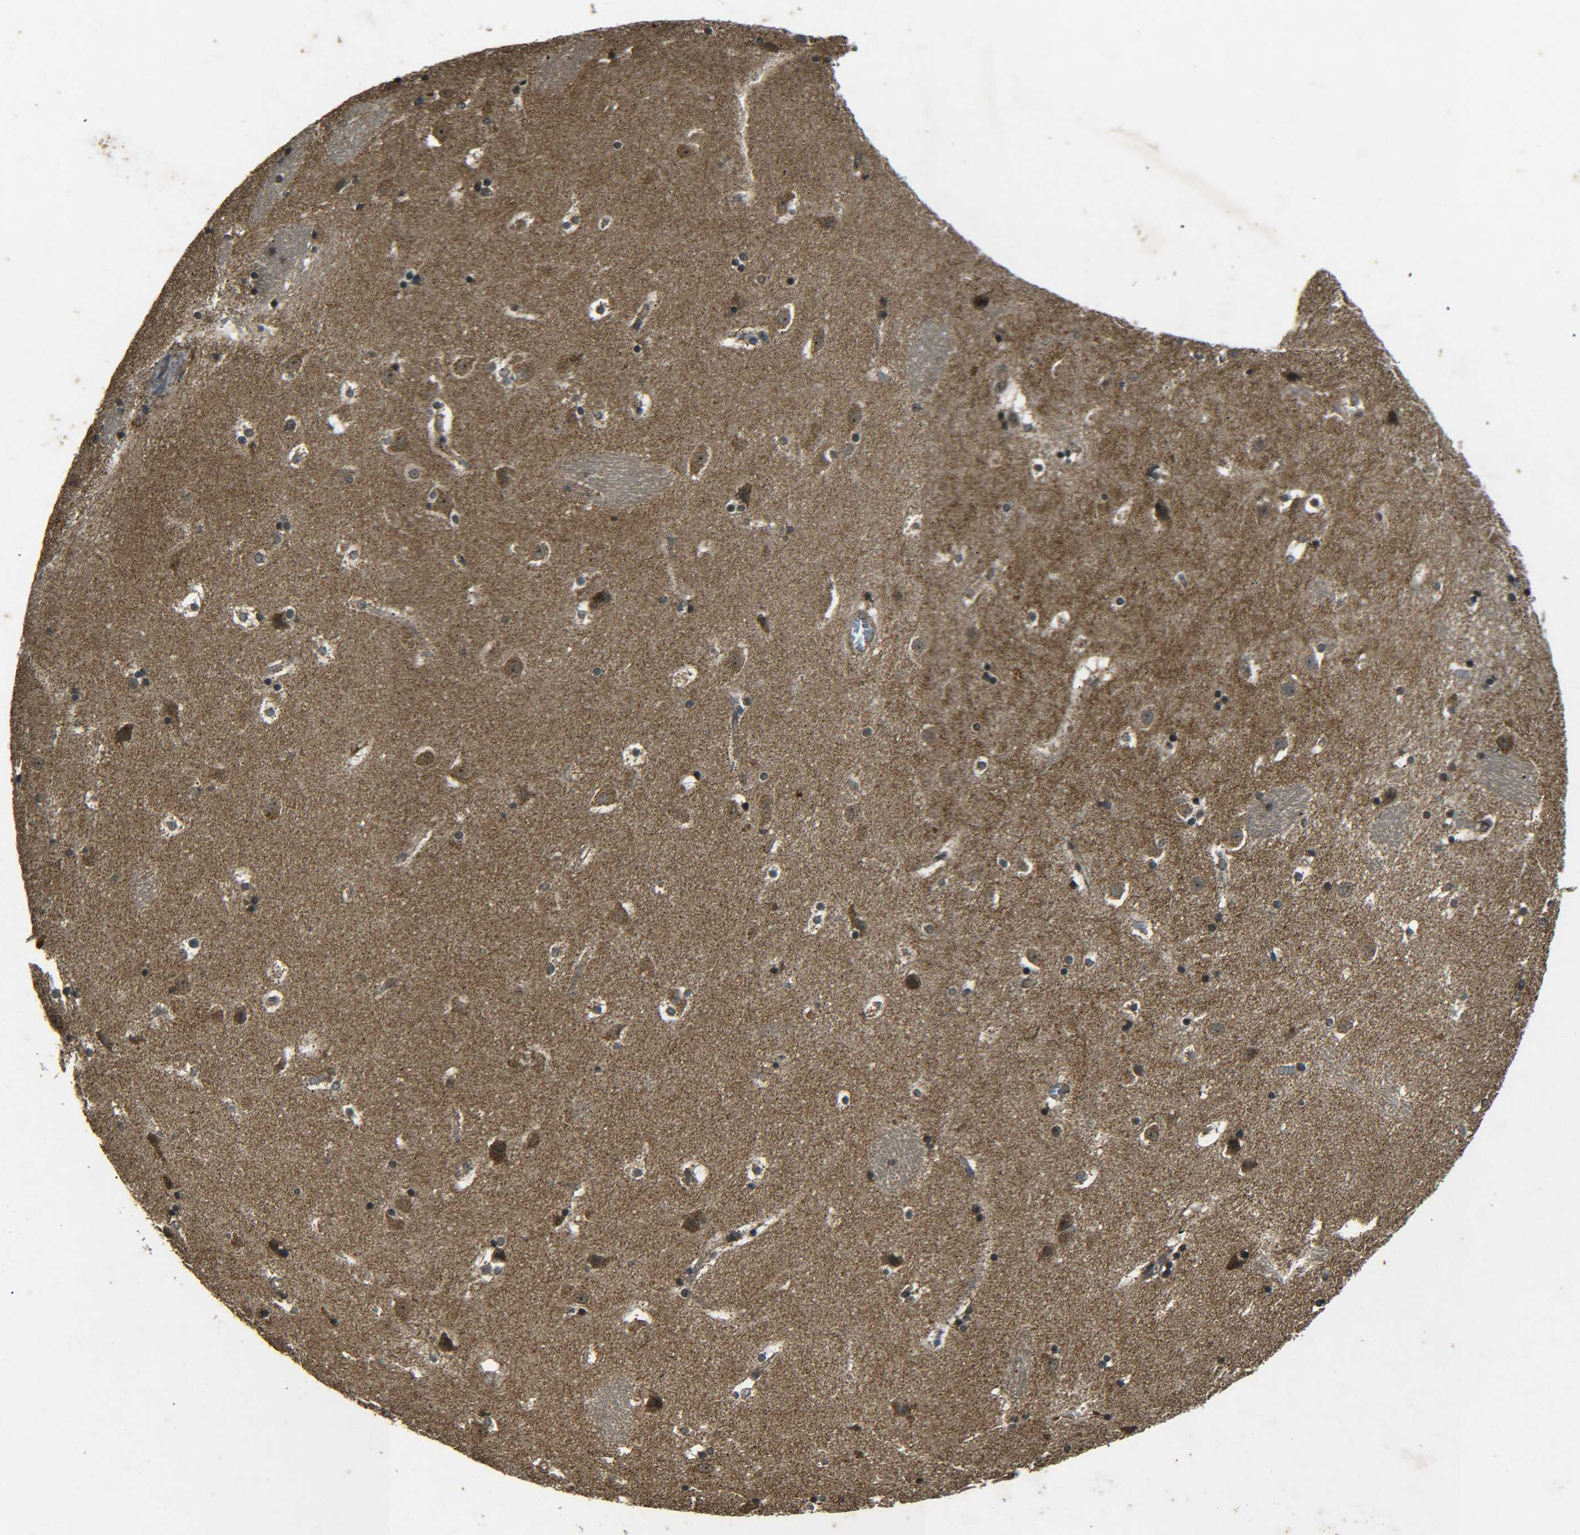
{"staining": {"intensity": "moderate", "quantity": "<25%", "location": "cytoplasmic/membranous"}, "tissue": "caudate", "cell_type": "Glial cells", "image_type": "normal", "snomed": [{"axis": "morphology", "description": "Normal tissue, NOS"}, {"axis": "topography", "description": "Lateral ventricle wall"}], "caption": "Moderate cytoplasmic/membranous protein positivity is identified in approximately <25% of glial cells in caudate. Using DAB (brown) and hematoxylin (blue) stains, captured at high magnification using brightfield microscopy.", "gene": "PLK2", "patient": {"sex": "male", "age": 45}}